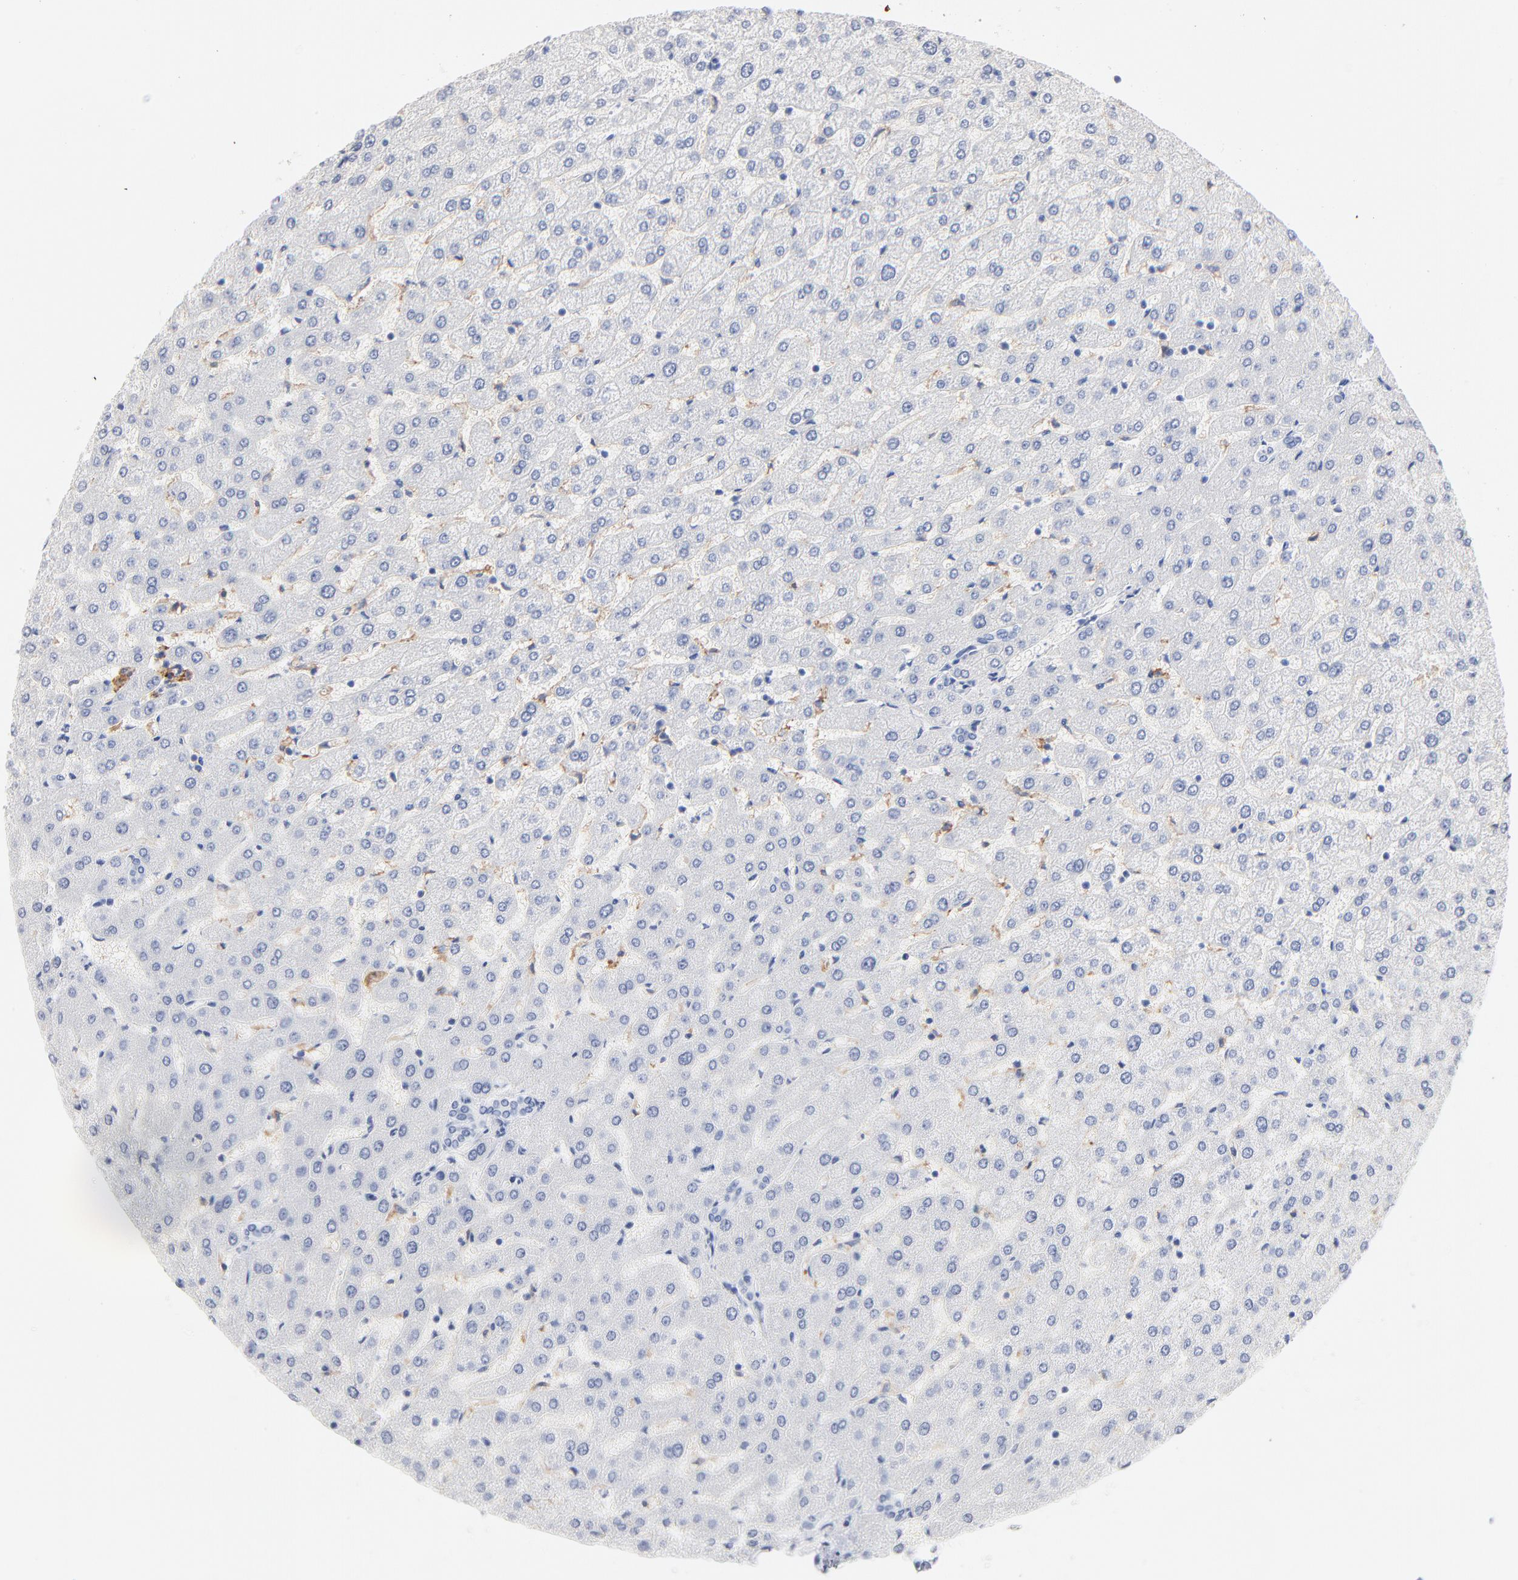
{"staining": {"intensity": "negative", "quantity": "none", "location": "none"}, "tissue": "liver", "cell_type": "Cholangiocytes", "image_type": "normal", "snomed": [{"axis": "morphology", "description": "Normal tissue, NOS"}, {"axis": "morphology", "description": "Fibrosis, NOS"}, {"axis": "topography", "description": "Liver"}], "caption": "An image of liver stained for a protein exhibits no brown staining in cholangiocytes. (DAB IHC with hematoxylin counter stain).", "gene": "IFIT2", "patient": {"sex": "female", "age": 29}}